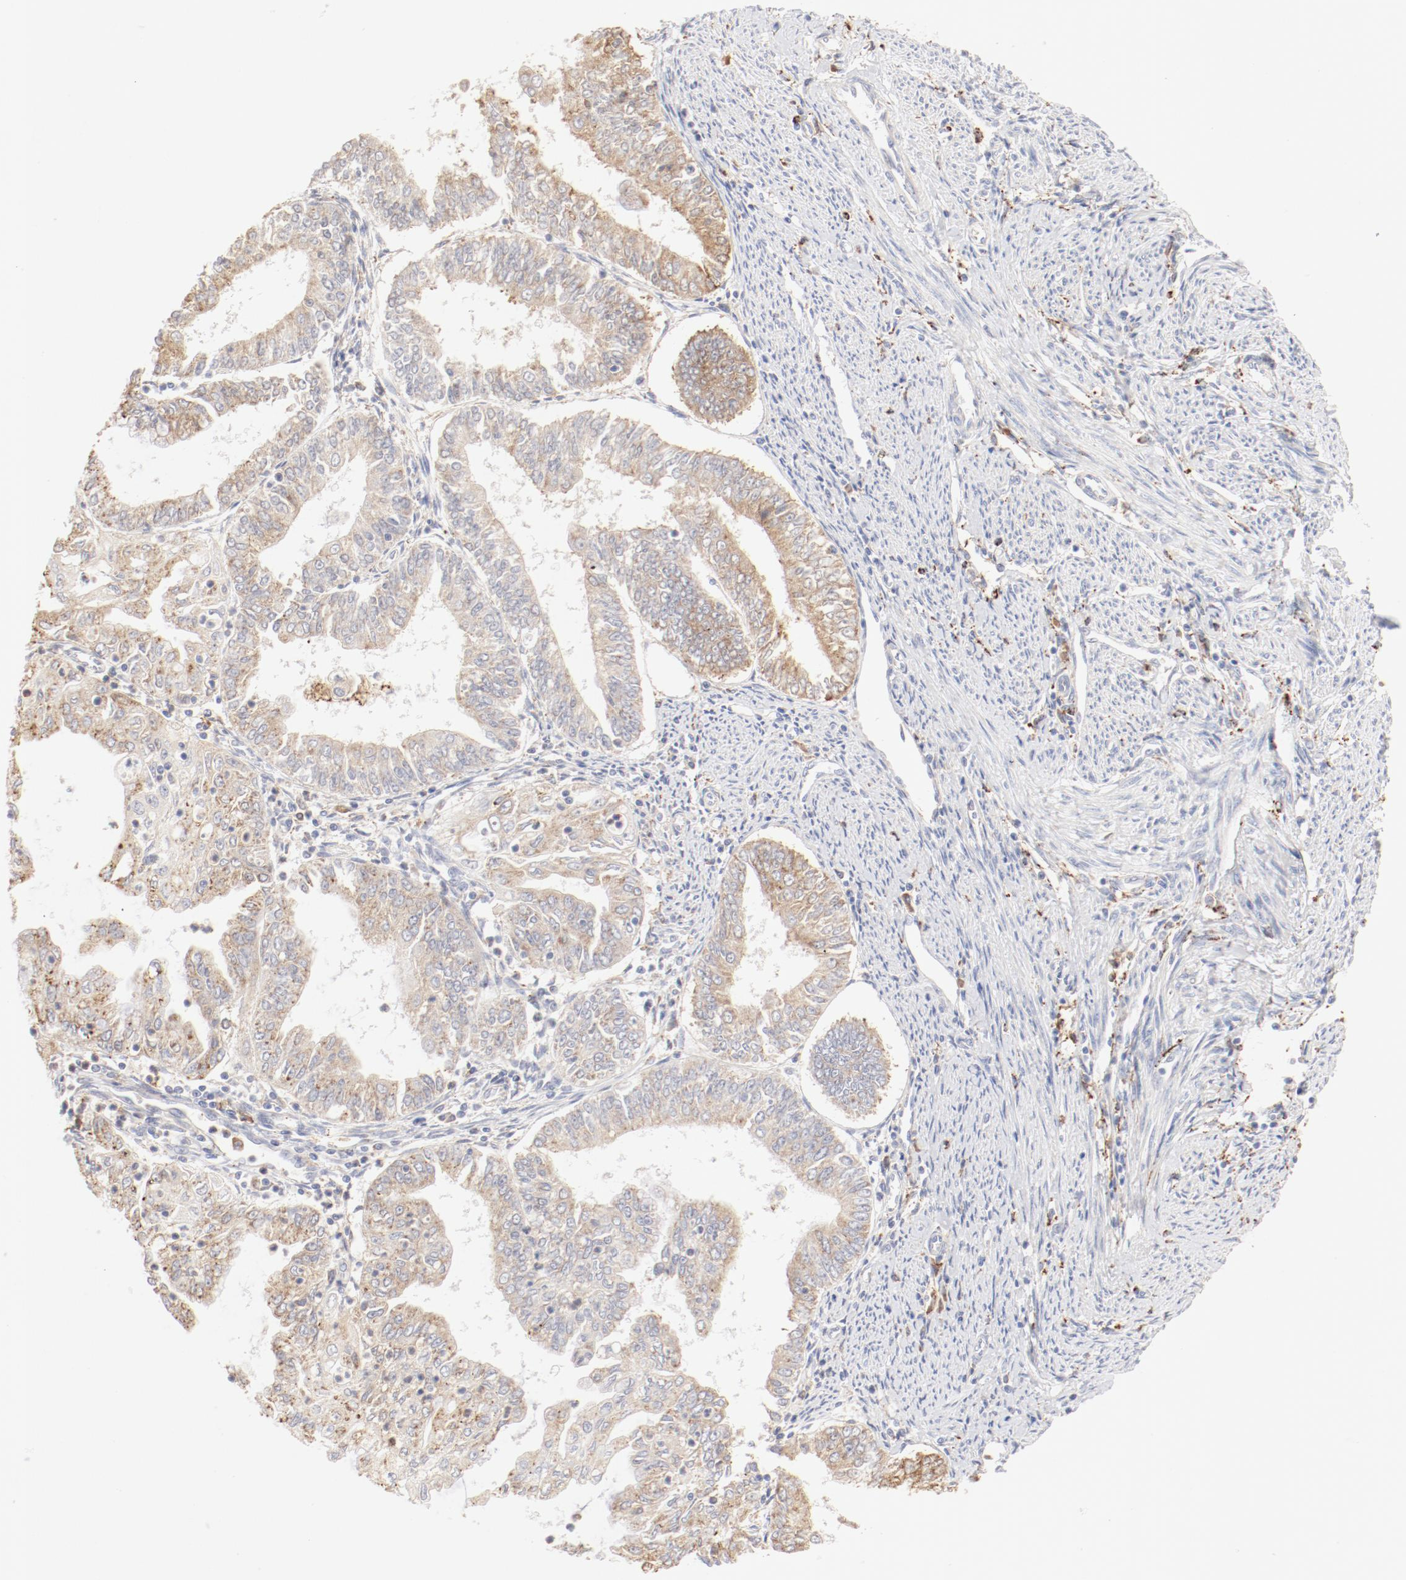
{"staining": {"intensity": "negative", "quantity": "none", "location": "none"}, "tissue": "endometrial cancer", "cell_type": "Tumor cells", "image_type": "cancer", "snomed": [{"axis": "morphology", "description": "Adenocarcinoma, NOS"}, {"axis": "topography", "description": "Endometrium"}], "caption": "The image reveals no significant staining in tumor cells of adenocarcinoma (endometrial). The staining was performed using DAB to visualize the protein expression in brown, while the nuclei were stained in blue with hematoxylin (Magnification: 20x).", "gene": "CTSH", "patient": {"sex": "female", "age": 75}}